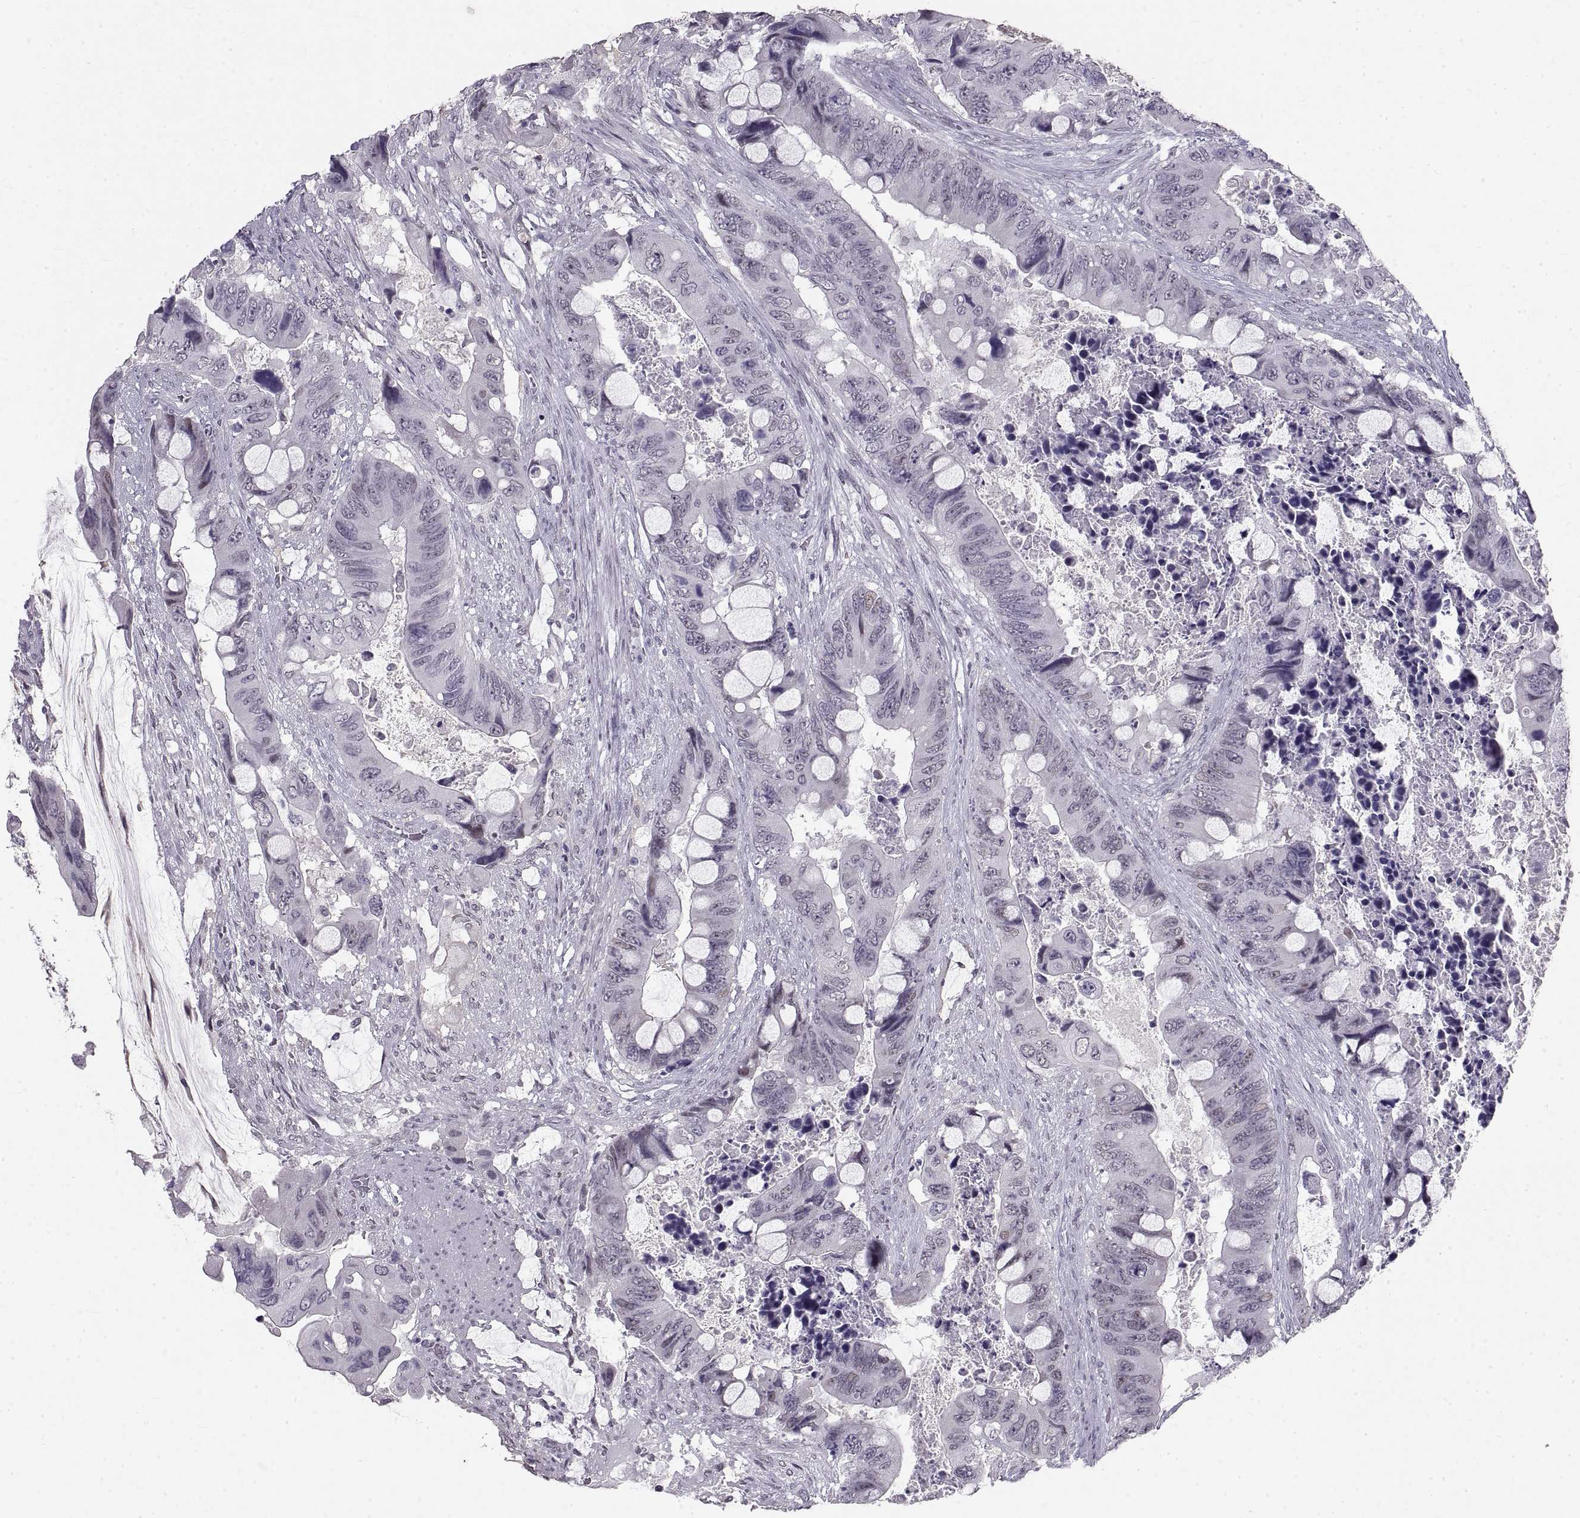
{"staining": {"intensity": "negative", "quantity": "none", "location": "none"}, "tissue": "colorectal cancer", "cell_type": "Tumor cells", "image_type": "cancer", "snomed": [{"axis": "morphology", "description": "Adenocarcinoma, NOS"}, {"axis": "topography", "description": "Rectum"}], "caption": "Immunohistochemistry (IHC) image of colorectal adenocarcinoma stained for a protein (brown), which demonstrates no expression in tumor cells.", "gene": "NANOS3", "patient": {"sex": "male", "age": 63}}